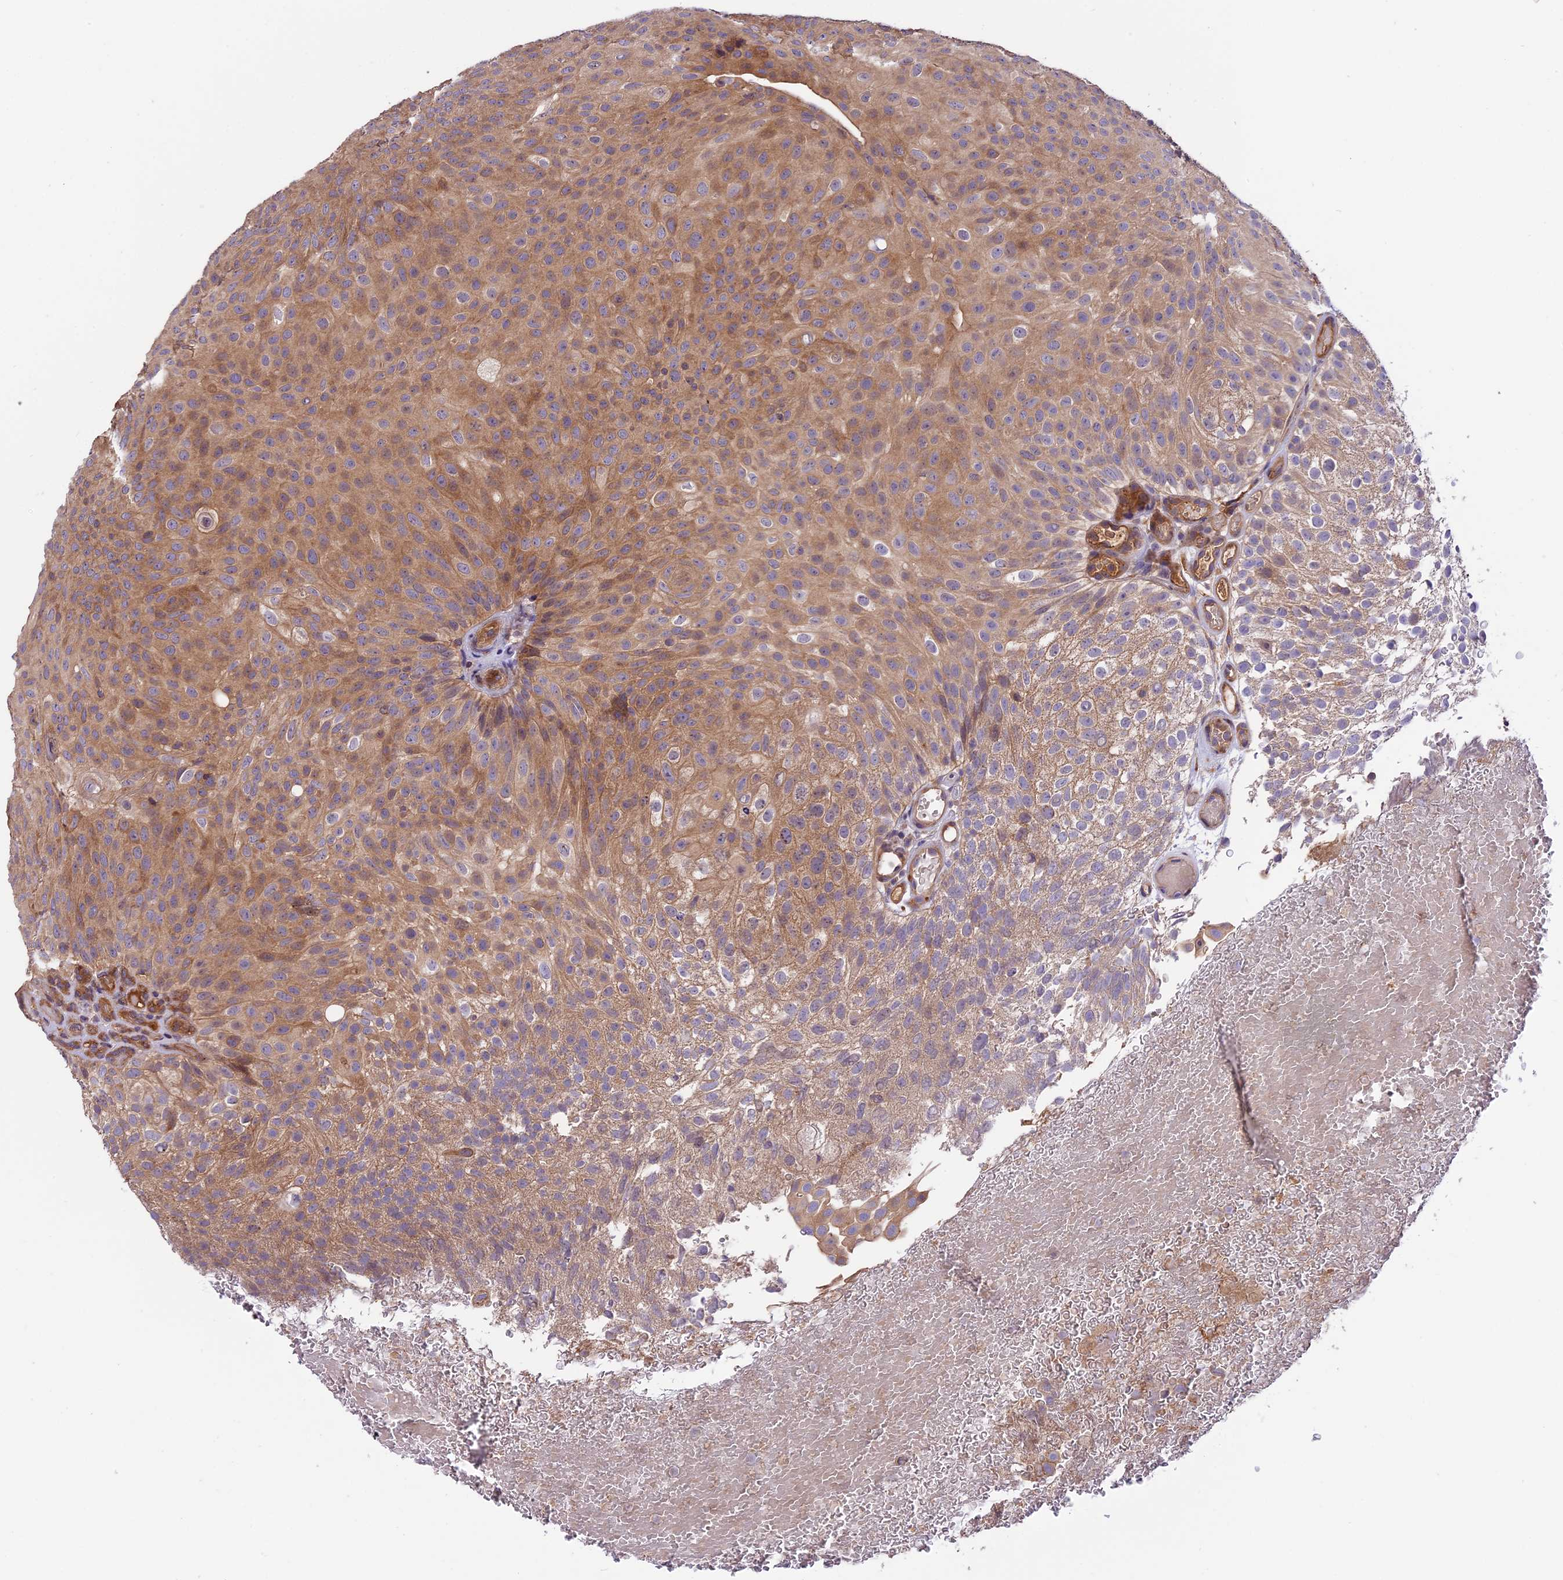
{"staining": {"intensity": "weak", "quantity": ">75%", "location": "cytoplasmic/membranous"}, "tissue": "urothelial cancer", "cell_type": "Tumor cells", "image_type": "cancer", "snomed": [{"axis": "morphology", "description": "Urothelial carcinoma, Low grade"}, {"axis": "topography", "description": "Urinary bladder"}], "caption": "Immunohistochemical staining of urothelial cancer shows low levels of weak cytoplasmic/membranous staining in about >75% of tumor cells.", "gene": "SETD6", "patient": {"sex": "male", "age": 78}}